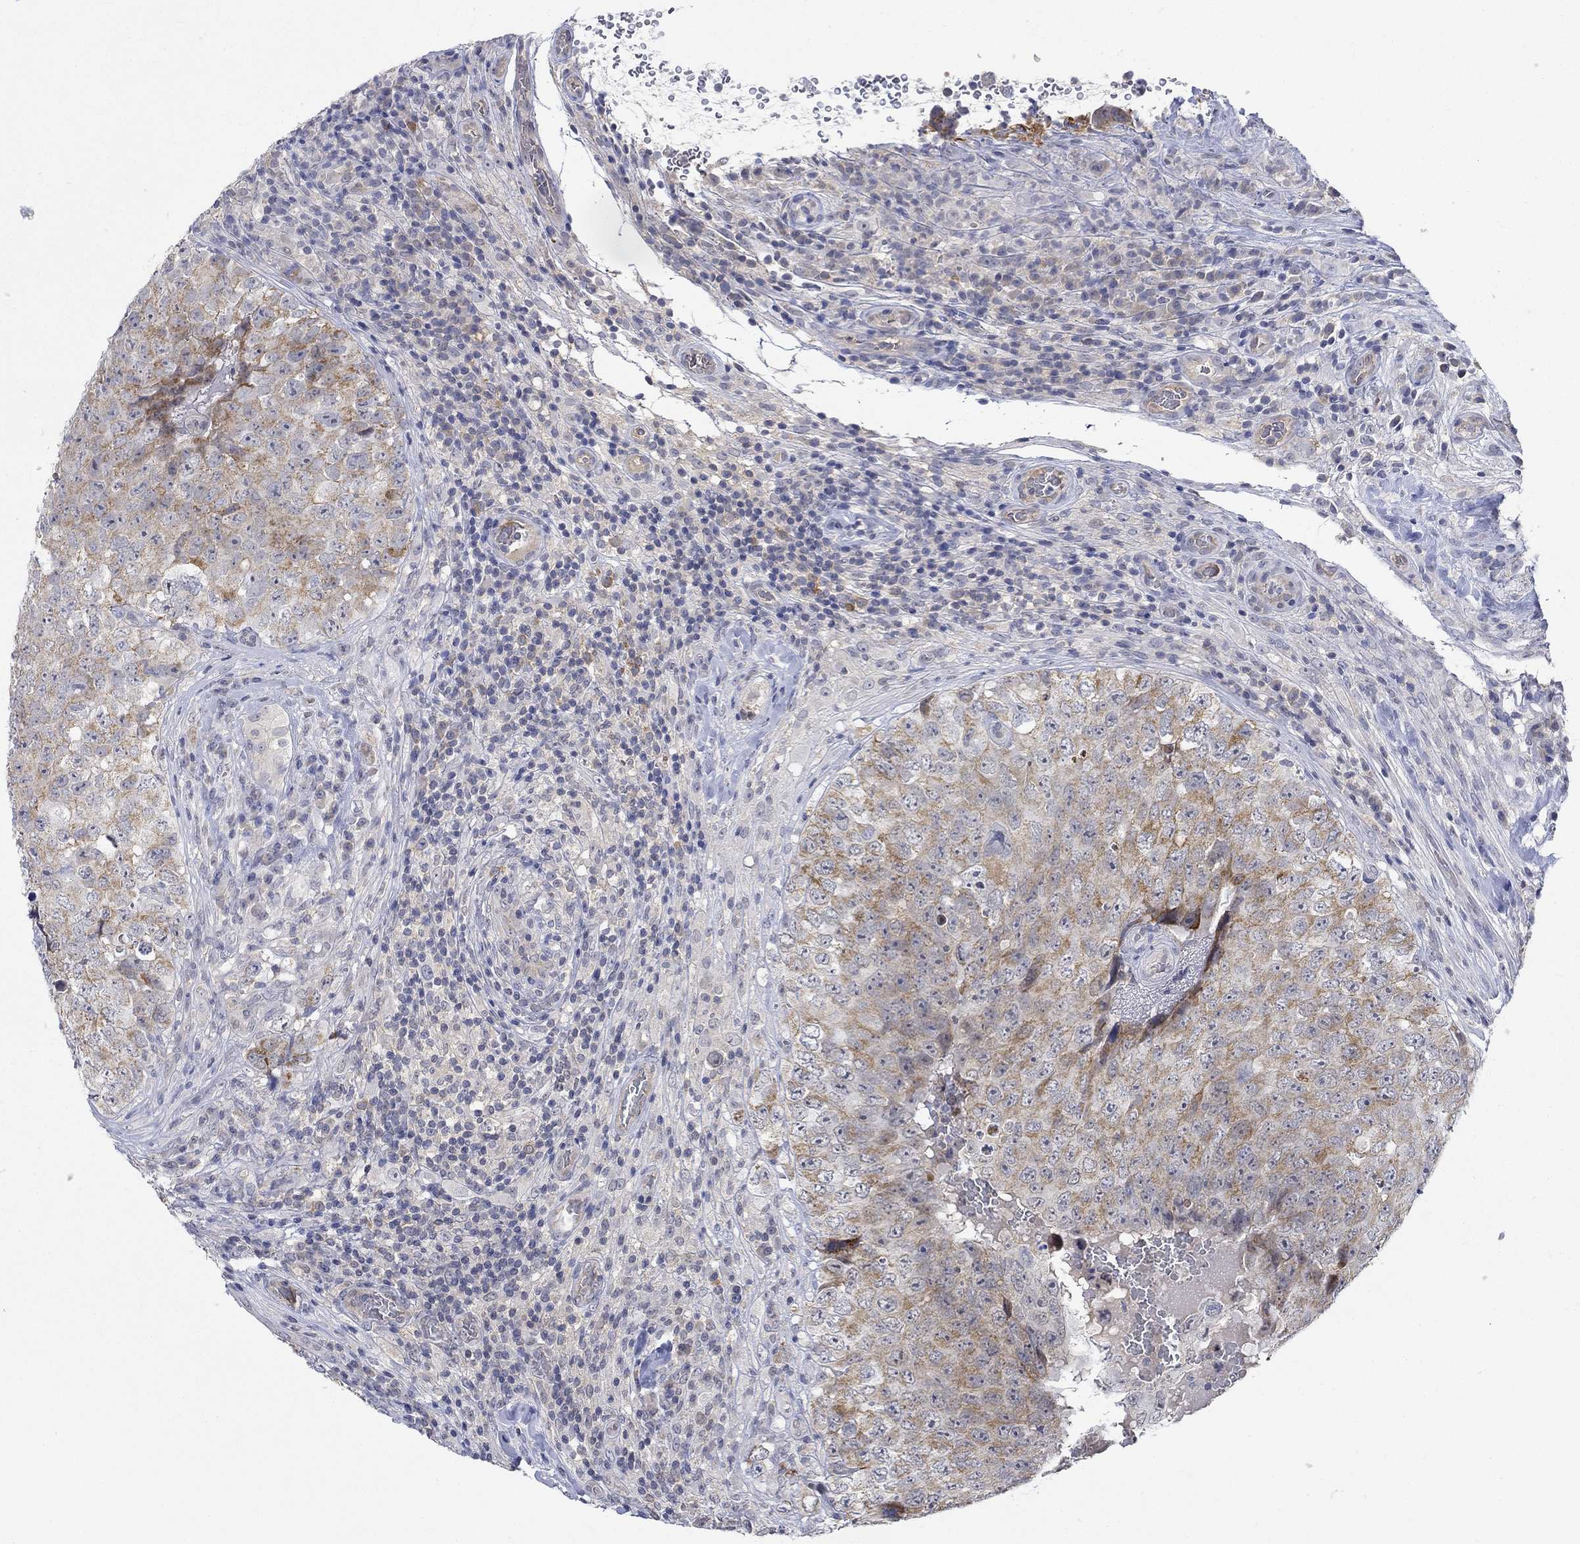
{"staining": {"intensity": "strong", "quantity": "<25%", "location": "cytoplasmic/membranous"}, "tissue": "testis cancer", "cell_type": "Tumor cells", "image_type": "cancer", "snomed": [{"axis": "morphology", "description": "Seminoma, NOS"}, {"axis": "topography", "description": "Testis"}], "caption": "A photomicrograph showing strong cytoplasmic/membranous staining in approximately <25% of tumor cells in seminoma (testis), as visualized by brown immunohistochemical staining.", "gene": "WASF1", "patient": {"sex": "male", "age": 34}}